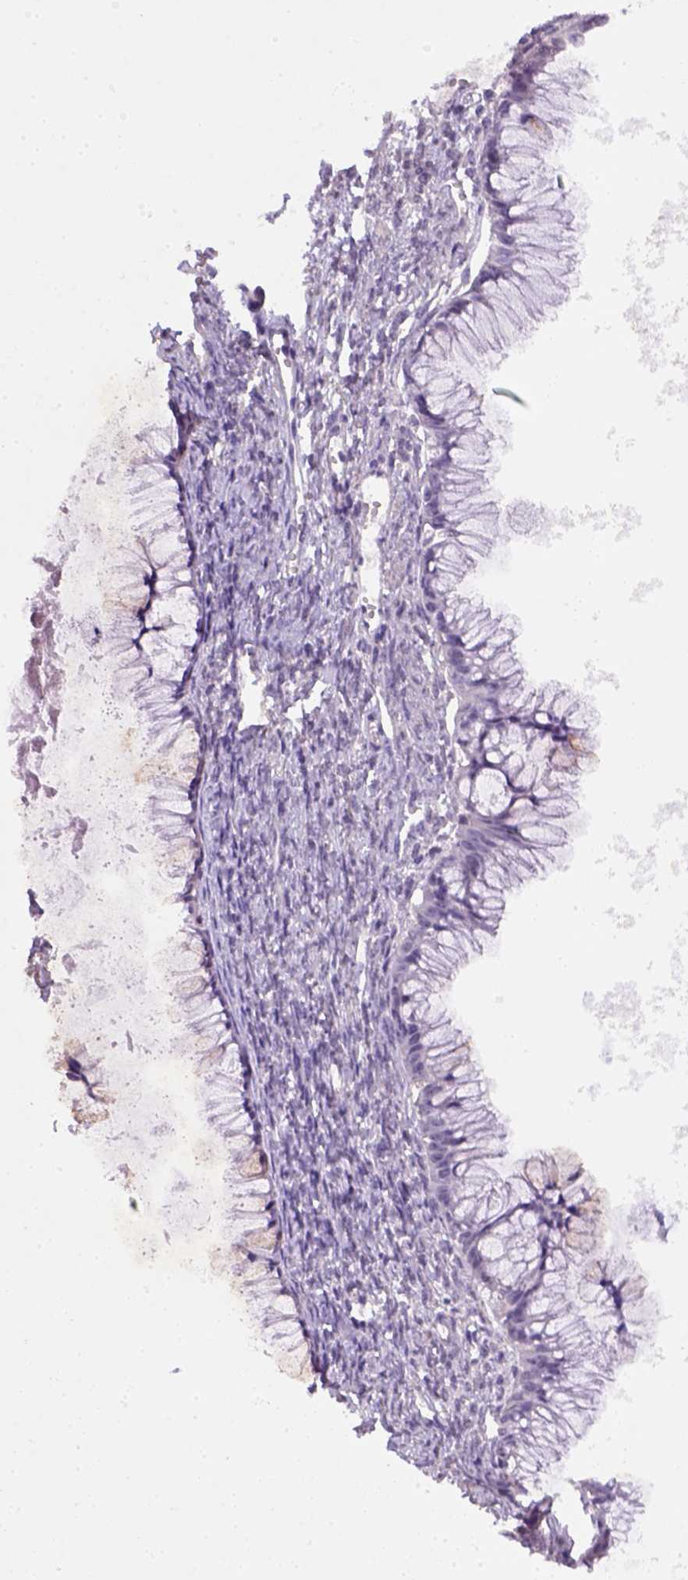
{"staining": {"intensity": "weak", "quantity": "25%-75%", "location": "cytoplasmic/membranous"}, "tissue": "ovarian cancer", "cell_type": "Tumor cells", "image_type": "cancer", "snomed": [{"axis": "morphology", "description": "Cystadenocarcinoma, mucinous, NOS"}, {"axis": "topography", "description": "Ovary"}], "caption": "Protein expression by immunohistochemistry (IHC) reveals weak cytoplasmic/membranous staining in about 25%-75% of tumor cells in ovarian cancer.", "gene": "SCML4", "patient": {"sex": "female", "age": 41}}